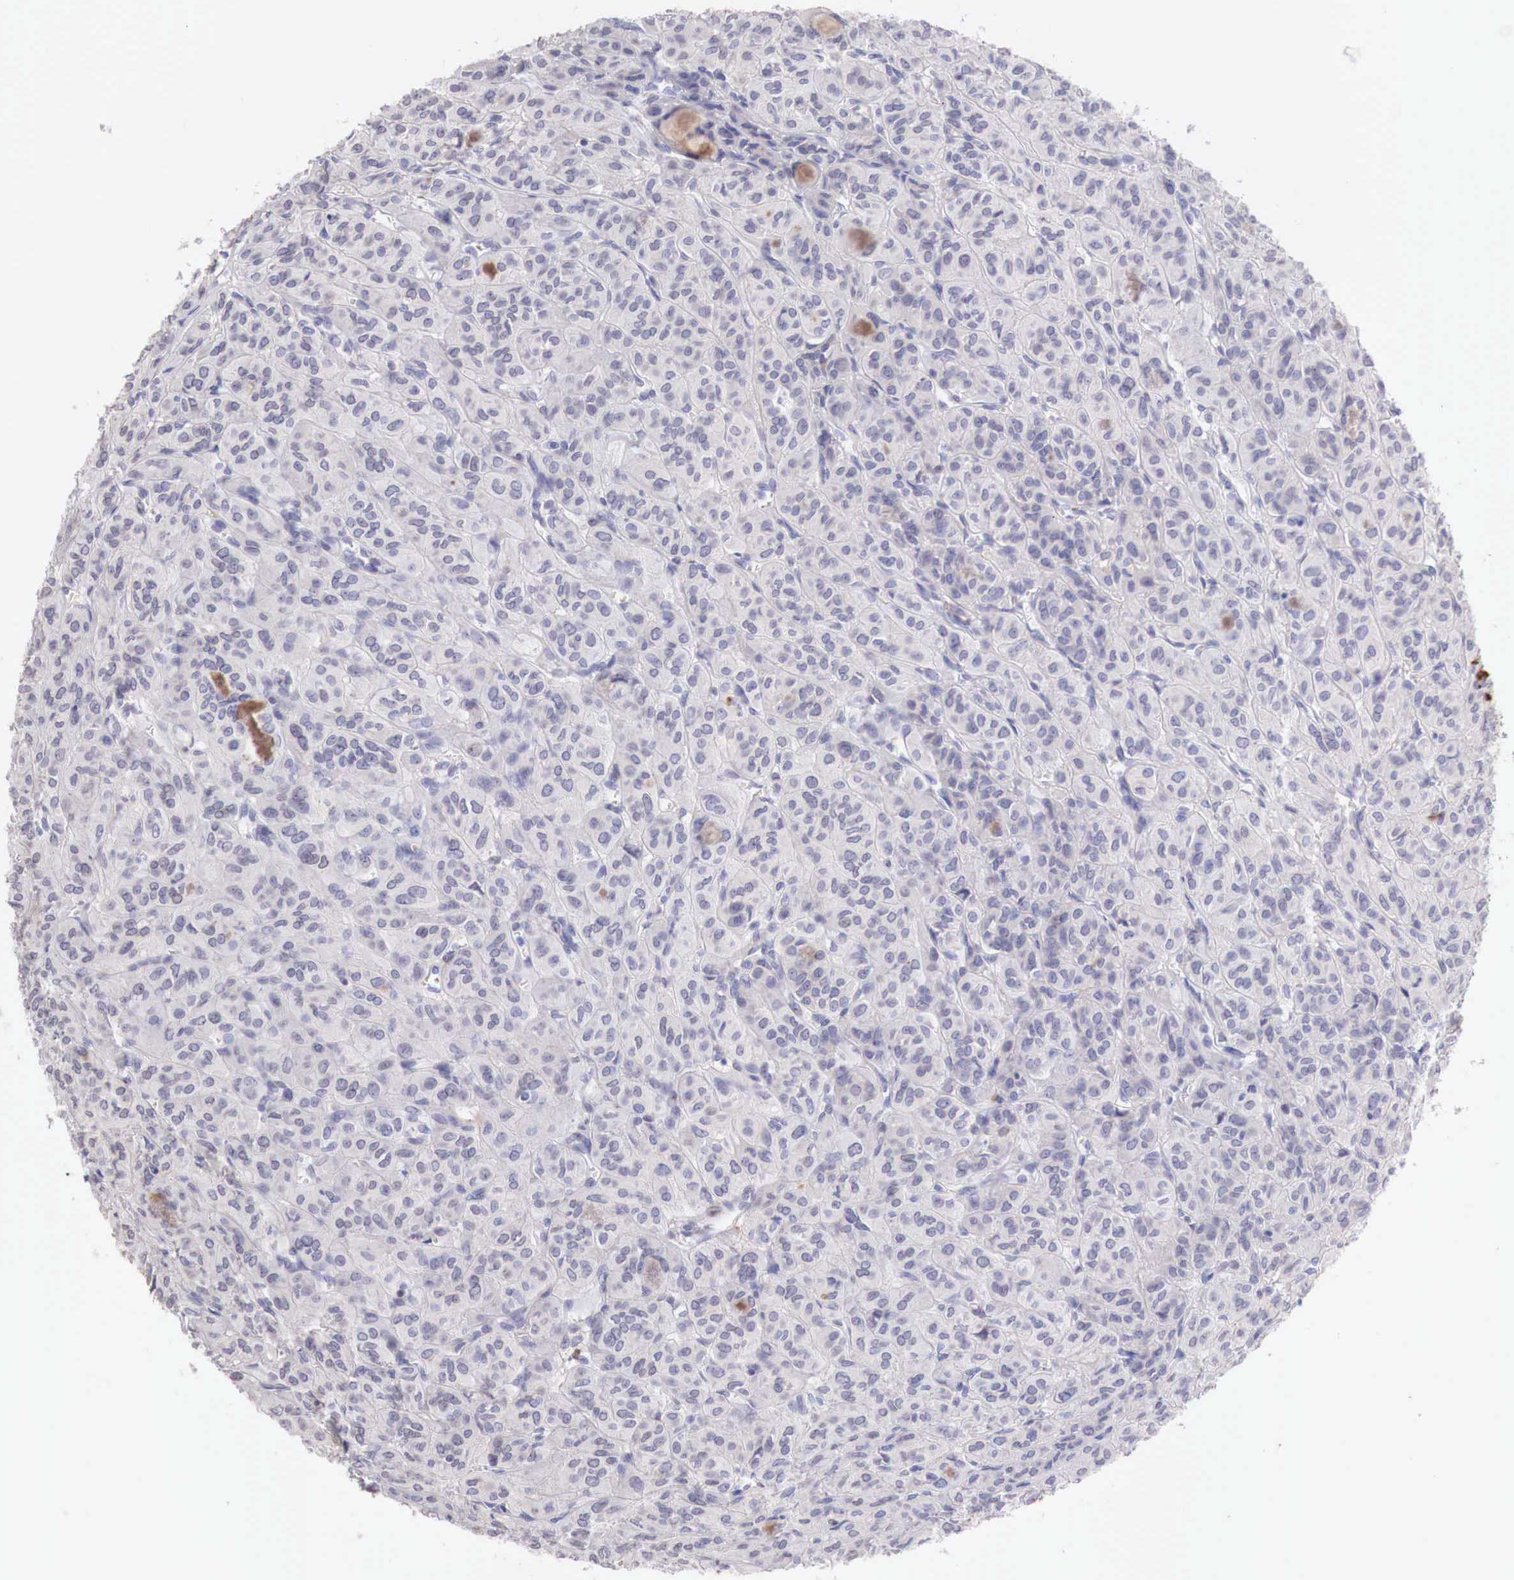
{"staining": {"intensity": "negative", "quantity": "none", "location": "none"}, "tissue": "thyroid cancer", "cell_type": "Tumor cells", "image_type": "cancer", "snomed": [{"axis": "morphology", "description": "Follicular adenoma carcinoma, NOS"}, {"axis": "topography", "description": "Thyroid gland"}], "caption": "Thyroid cancer stained for a protein using immunohistochemistry (IHC) shows no expression tumor cells.", "gene": "XPNPEP2", "patient": {"sex": "female", "age": 71}}